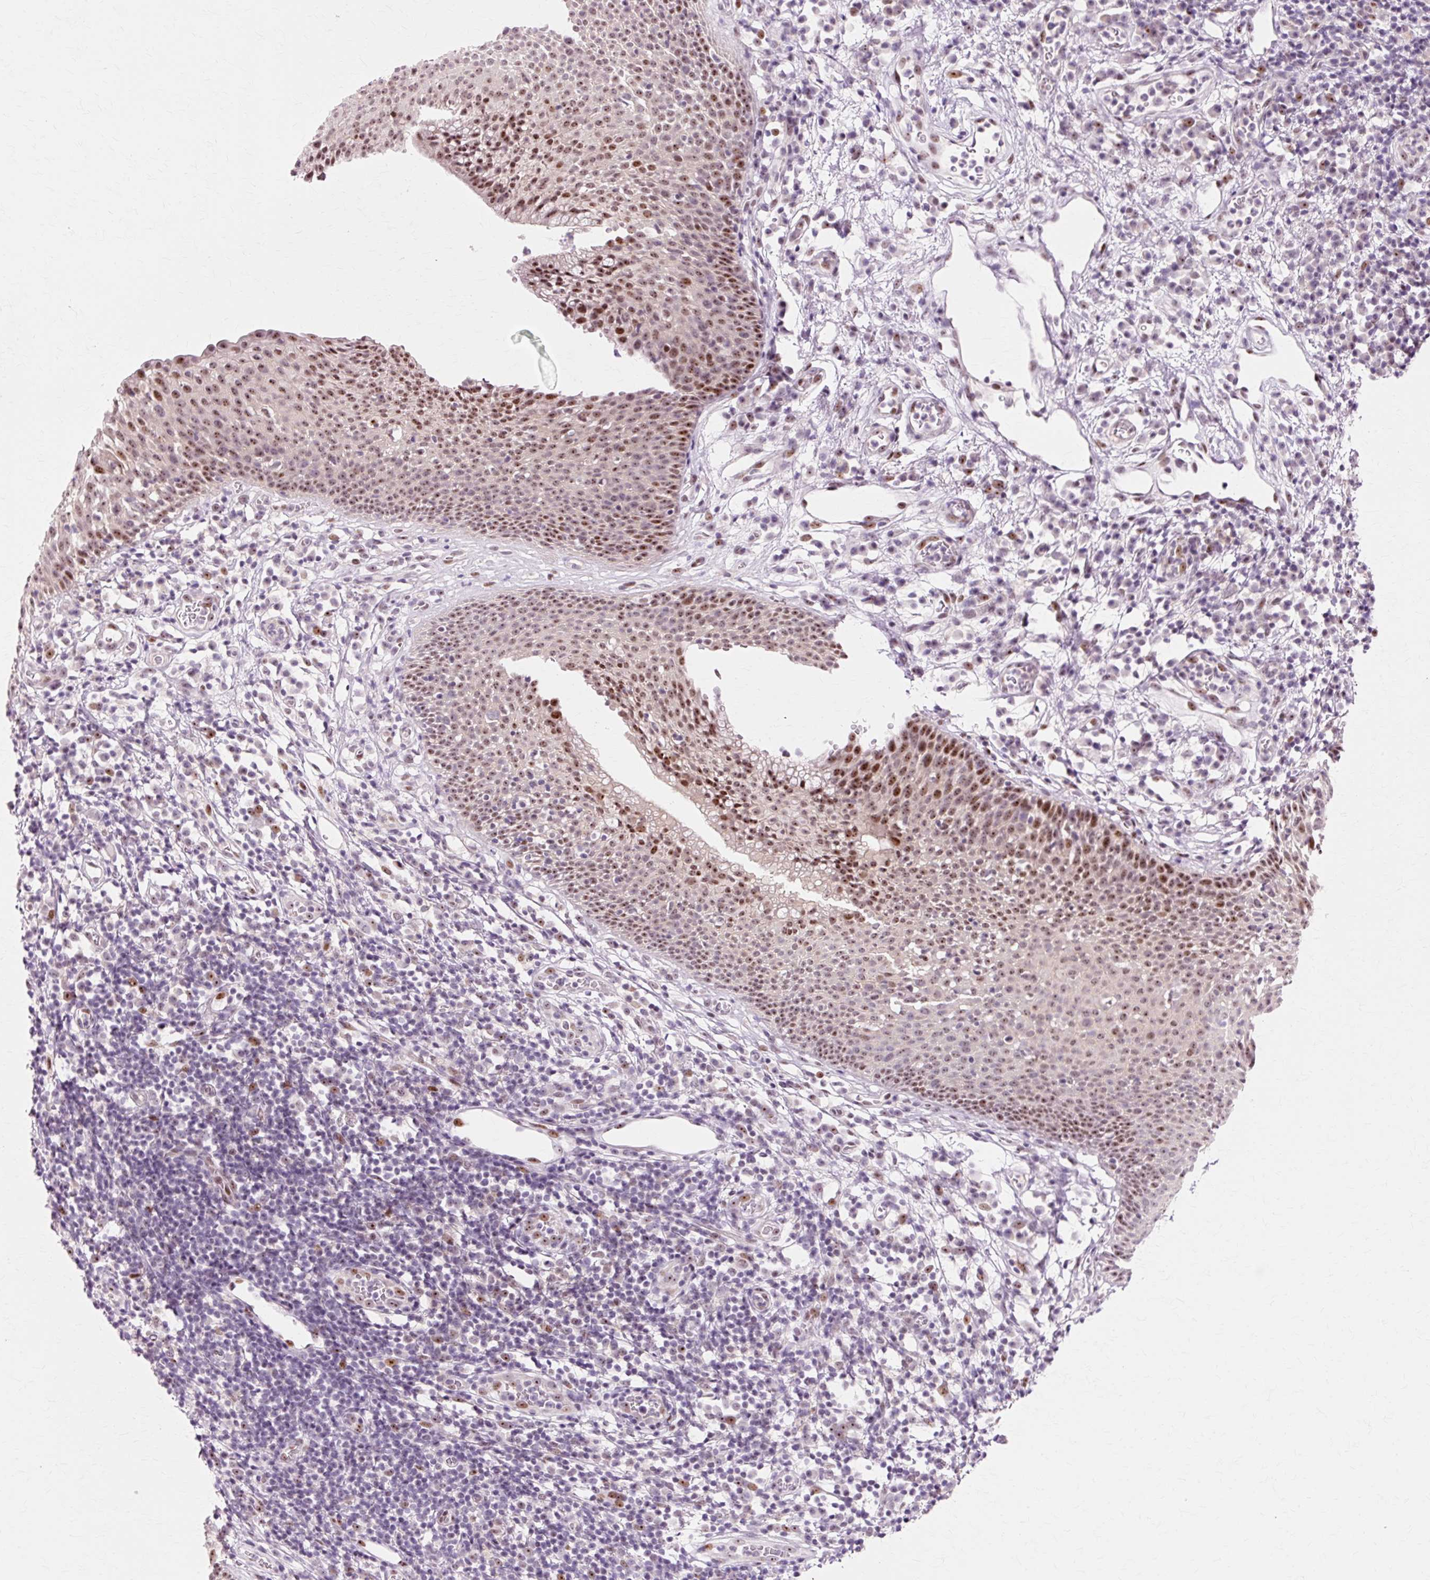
{"staining": {"intensity": "moderate", "quantity": ">75%", "location": "nuclear"}, "tissue": "nasopharynx", "cell_type": "Respiratory epithelial cells", "image_type": "normal", "snomed": [{"axis": "morphology", "description": "Normal tissue, NOS"}, {"axis": "topography", "description": "Lymph node"}, {"axis": "topography", "description": "Cartilage tissue"}, {"axis": "topography", "description": "Nasopharynx"}], "caption": "Immunohistochemistry (IHC) photomicrograph of normal nasopharynx stained for a protein (brown), which exhibits medium levels of moderate nuclear staining in about >75% of respiratory epithelial cells.", "gene": "MACROD2", "patient": {"sex": "male", "age": 63}}